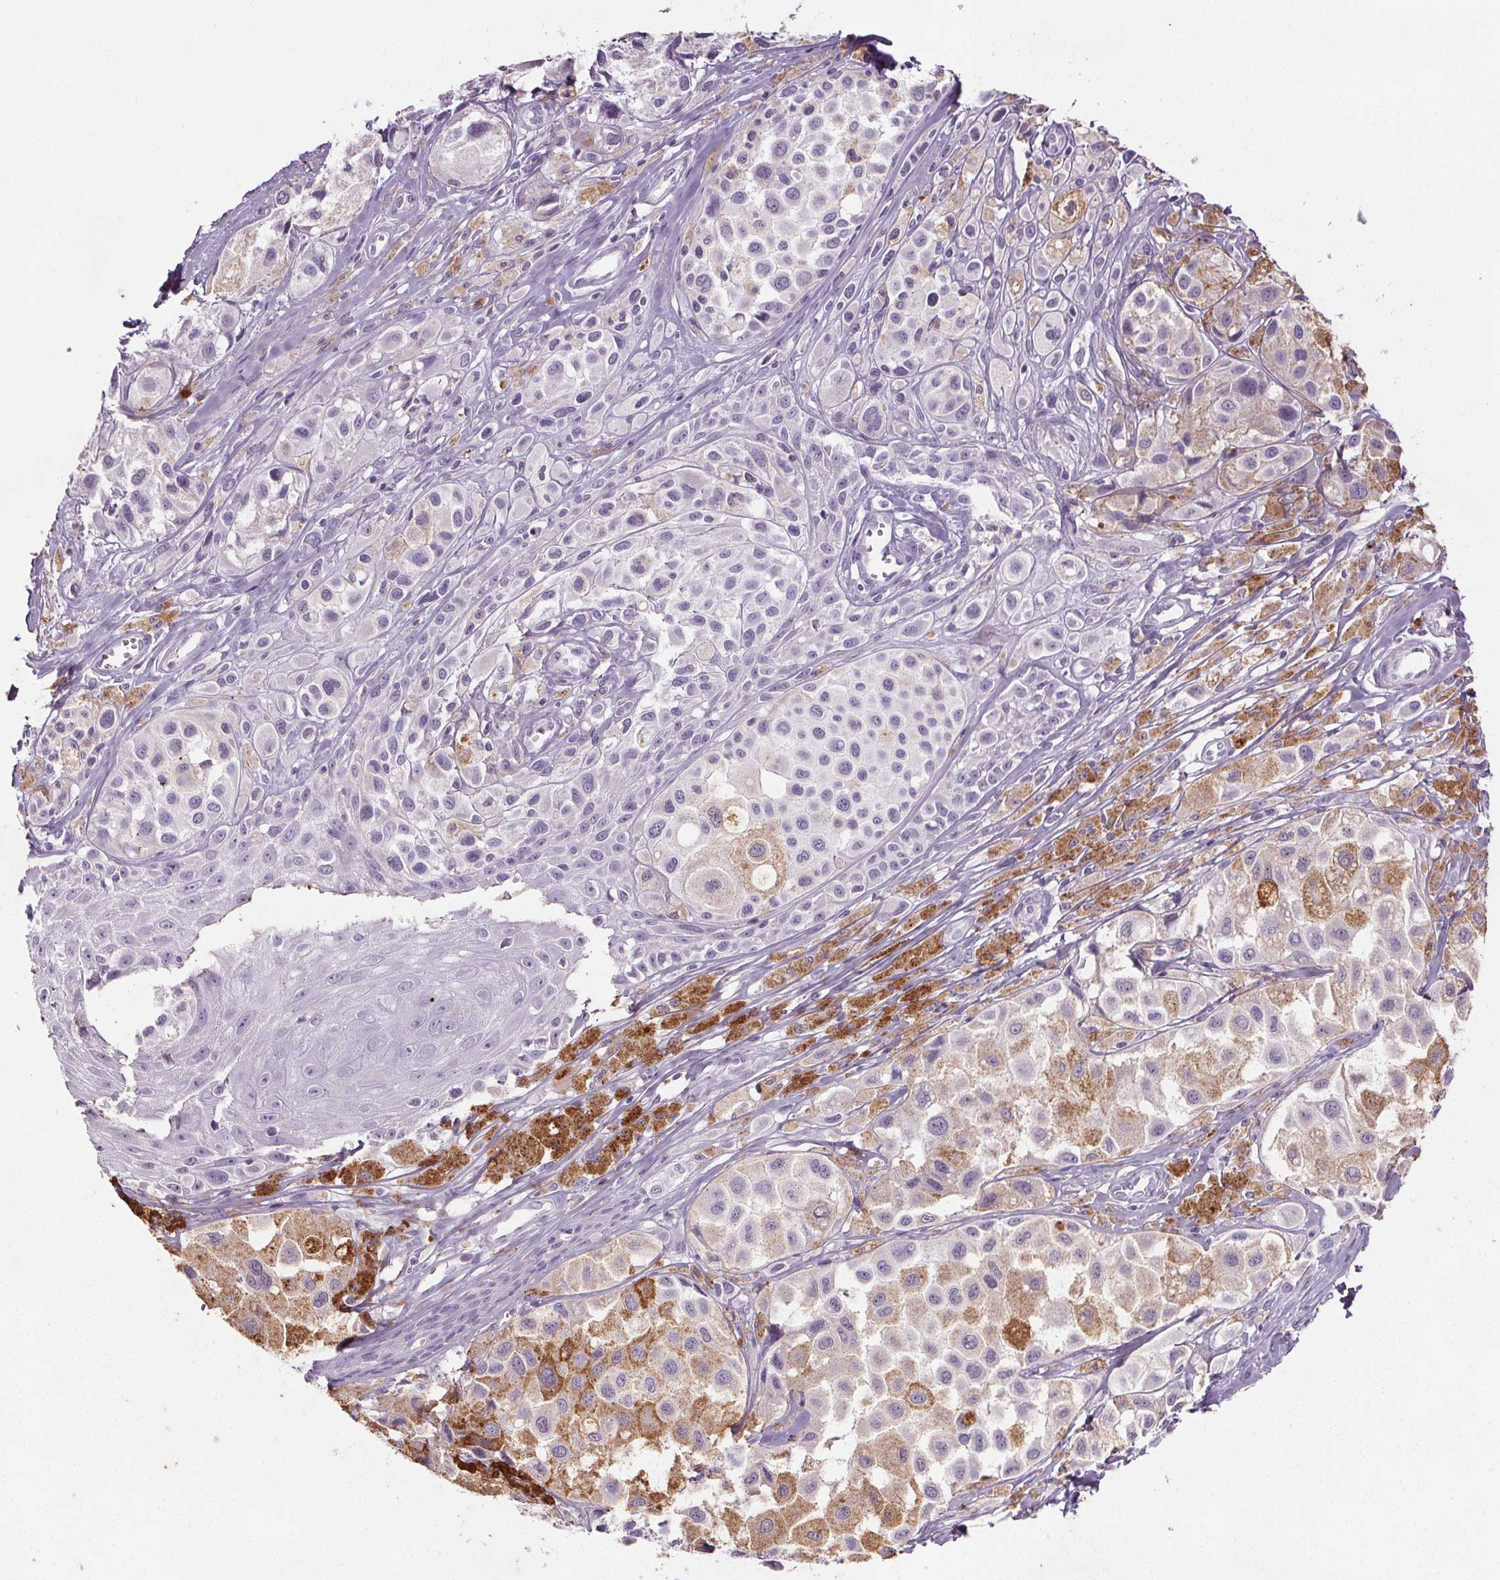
{"staining": {"intensity": "negative", "quantity": "none", "location": "none"}, "tissue": "melanoma", "cell_type": "Tumor cells", "image_type": "cancer", "snomed": [{"axis": "morphology", "description": "Malignant melanoma, NOS"}, {"axis": "topography", "description": "Skin"}], "caption": "Tumor cells show no significant protein expression in malignant melanoma.", "gene": "C19orf84", "patient": {"sex": "male", "age": 77}}